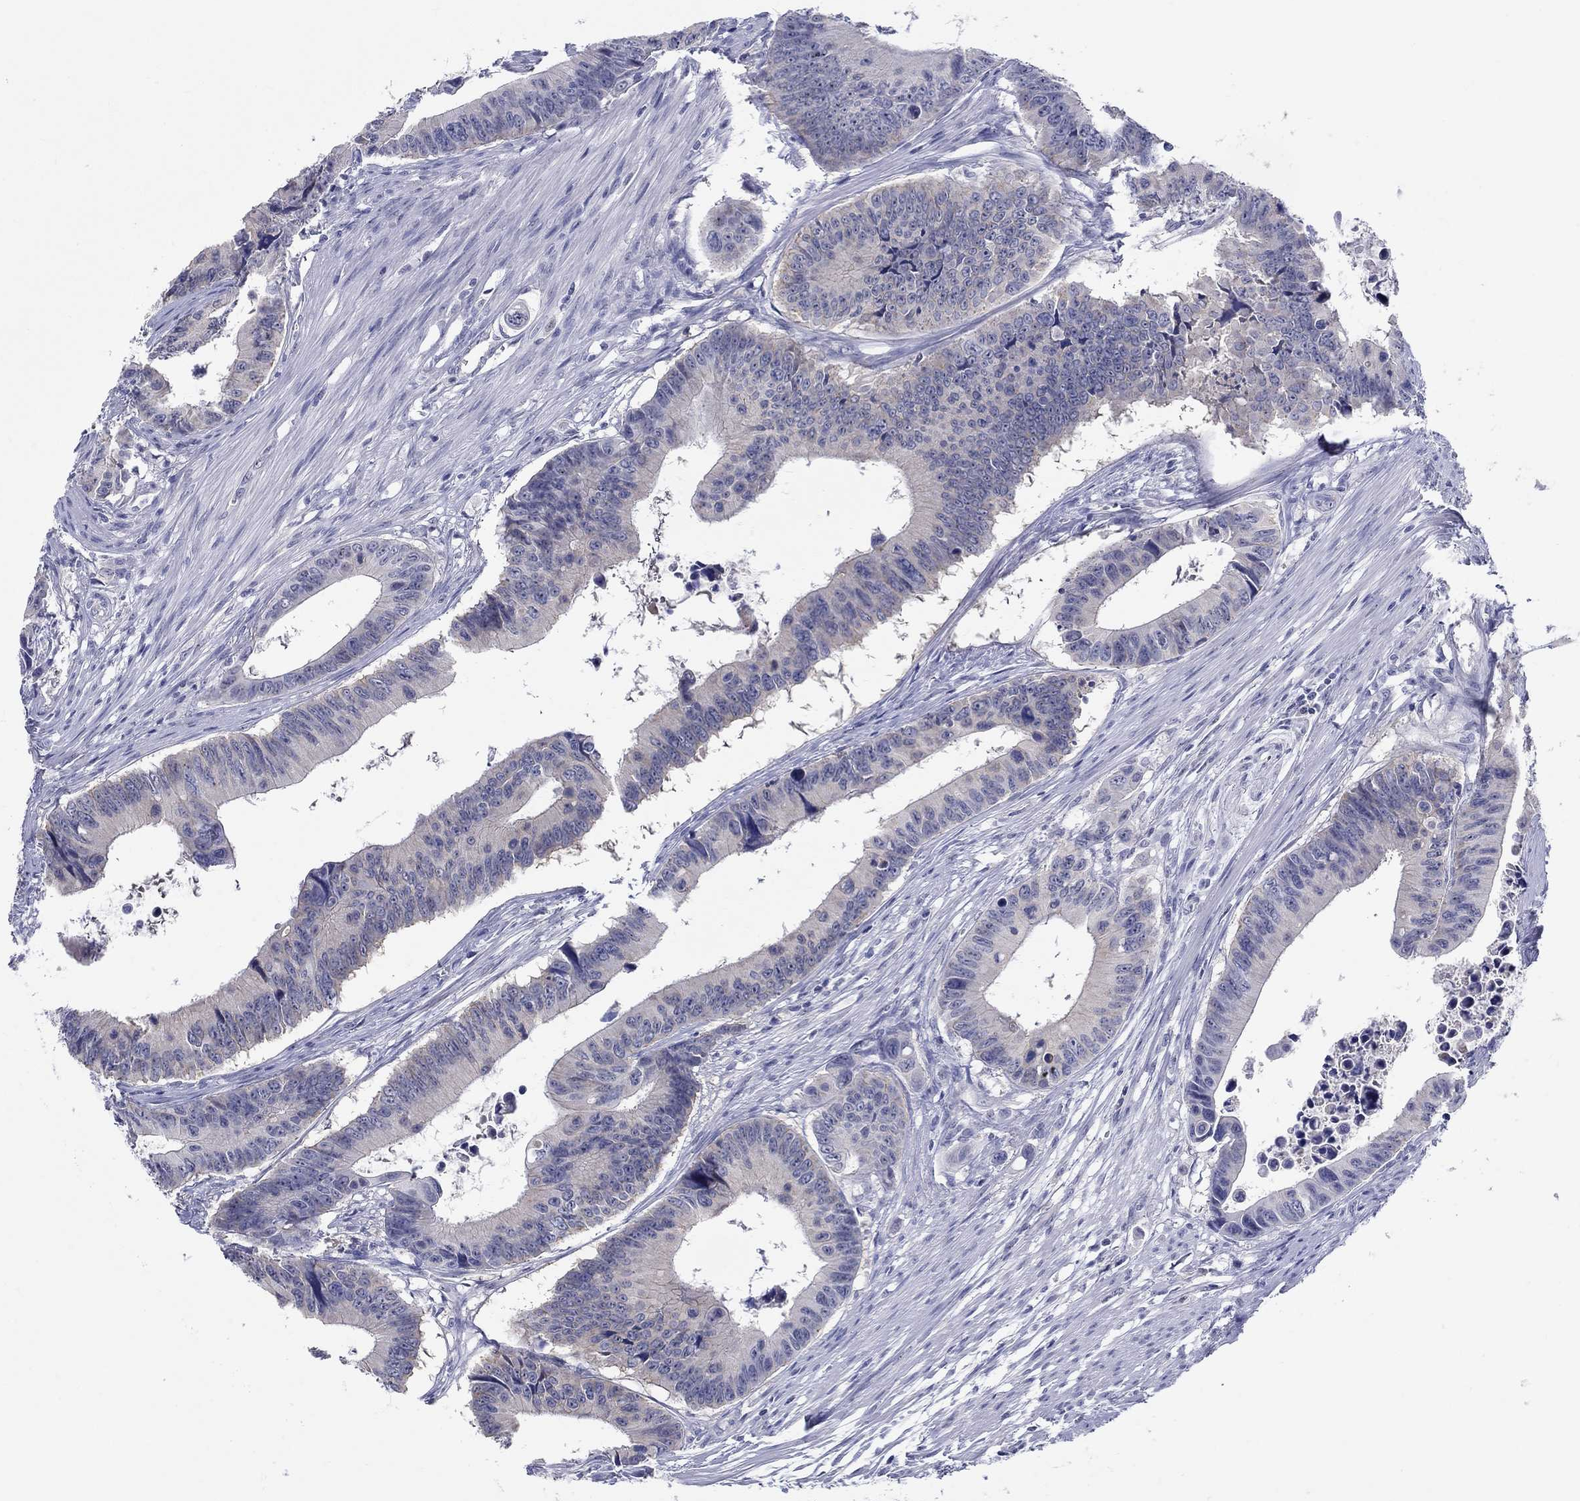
{"staining": {"intensity": "negative", "quantity": "none", "location": "none"}, "tissue": "colorectal cancer", "cell_type": "Tumor cells", "image_type": "cancer", "snomed": [{"axis": "morphology", "description": "Adenocarcinoma, NOS"}, {"axis": "topography", "description": "Colon"}], "caption": "This is an immunohistochemistry (IHC) histopathology image of human colorectal cancer (adenocarcinoma). There is no staining in tumor cells.", "gene": "SLC30A3", "patient": {"sex": "female", "age": 87}}